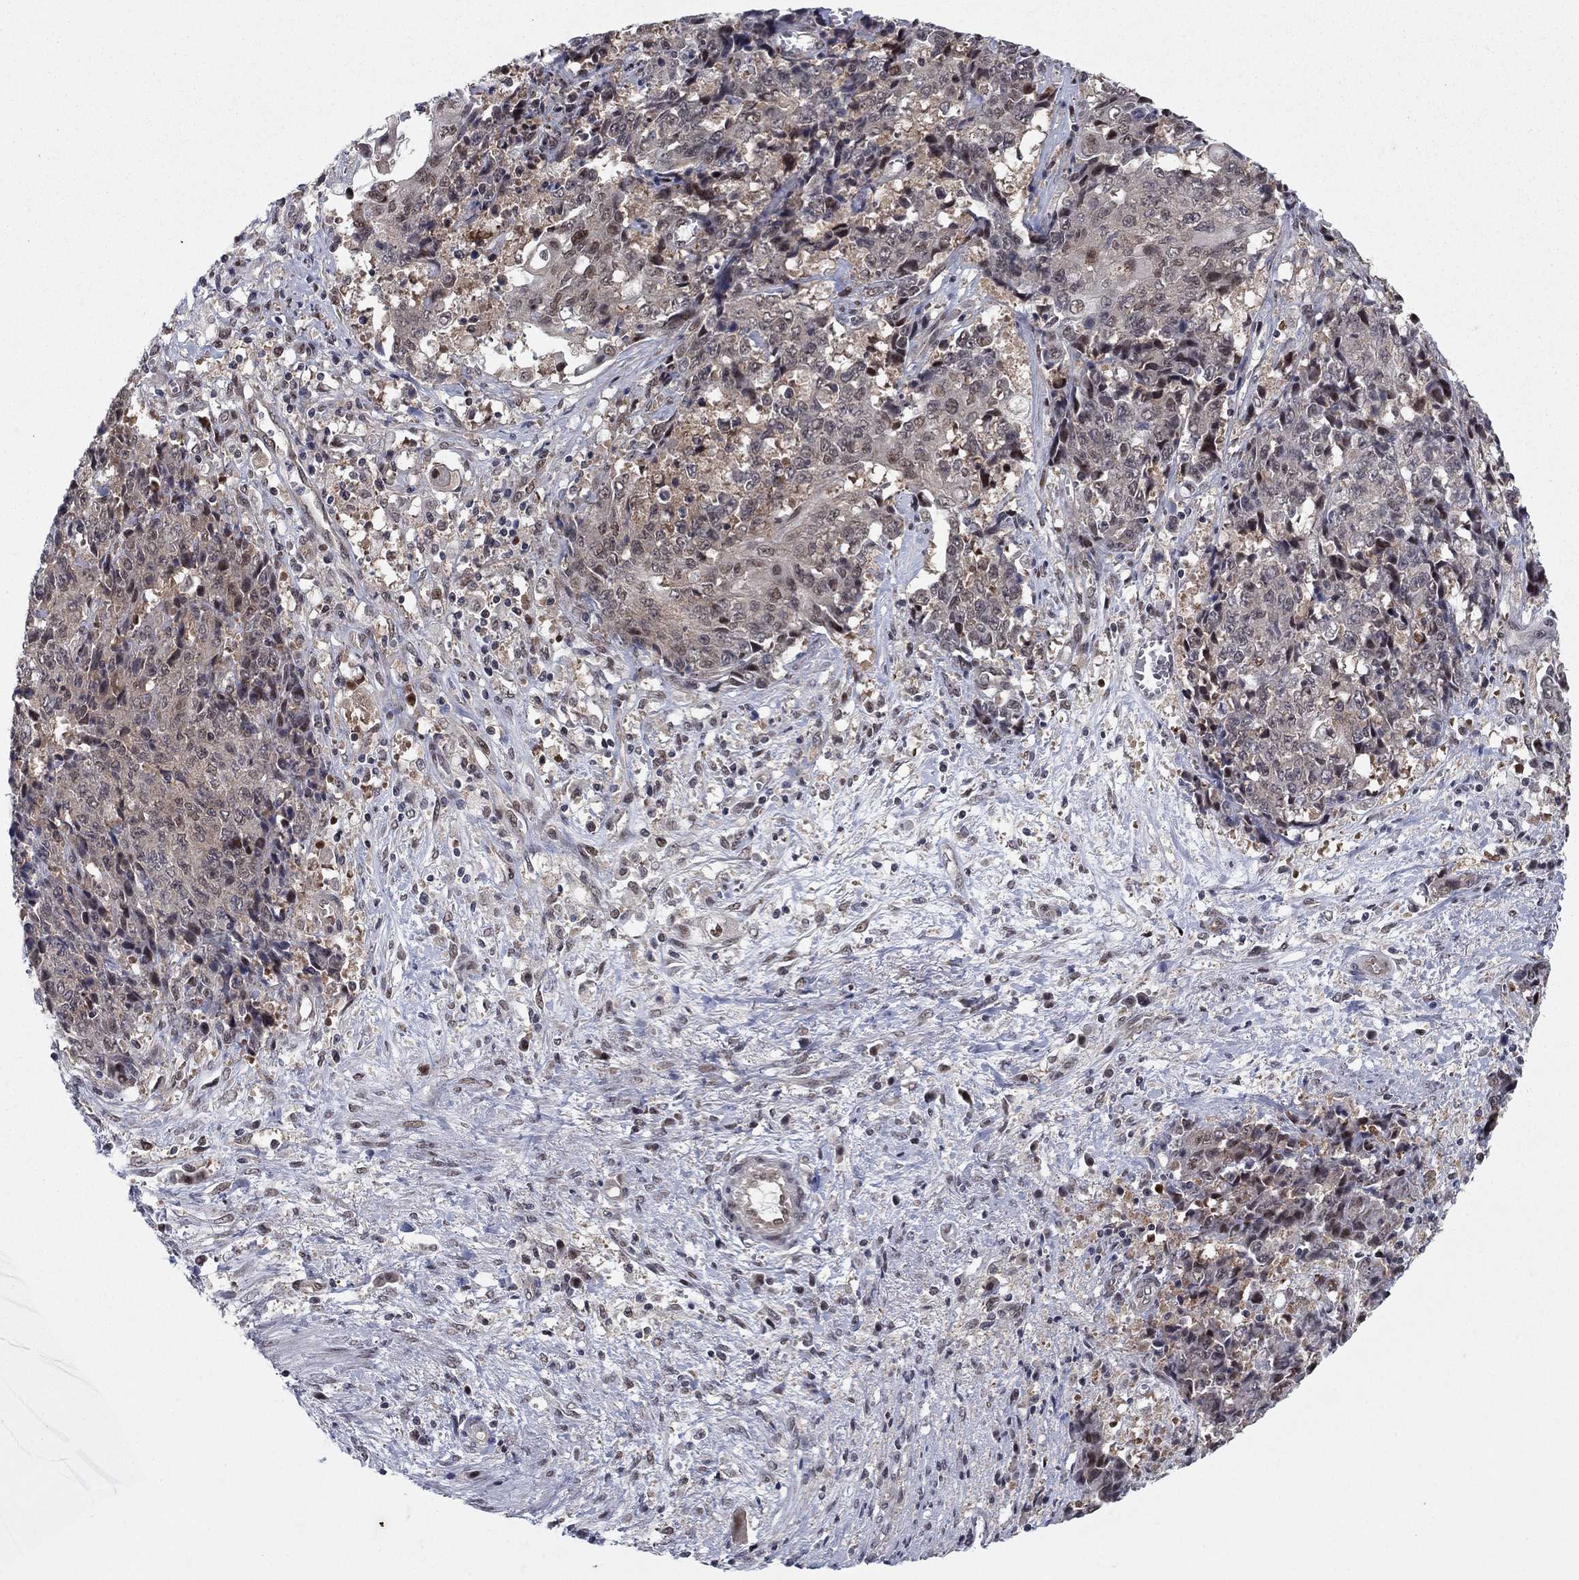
{"staining": {"intensity": "moderate", "quantity": "<25%", "location": "nuclear"}, "tissue": "ovarian cancer", "cell_type": "Tumor cells", "image_type": "cancer", "snomed": [{"axis": "morphology", "description": "Carcinoma, endometroid"}, {"axis": "topography", "description": "Ovary"}], "caption": "A low amount of moderate nuclear expression is present in about <25% of tumor cells in ovarian endometroid carcinoma tissue.", "gene": "PSMC1", "patient": {"sex": "female", "age": 42}}